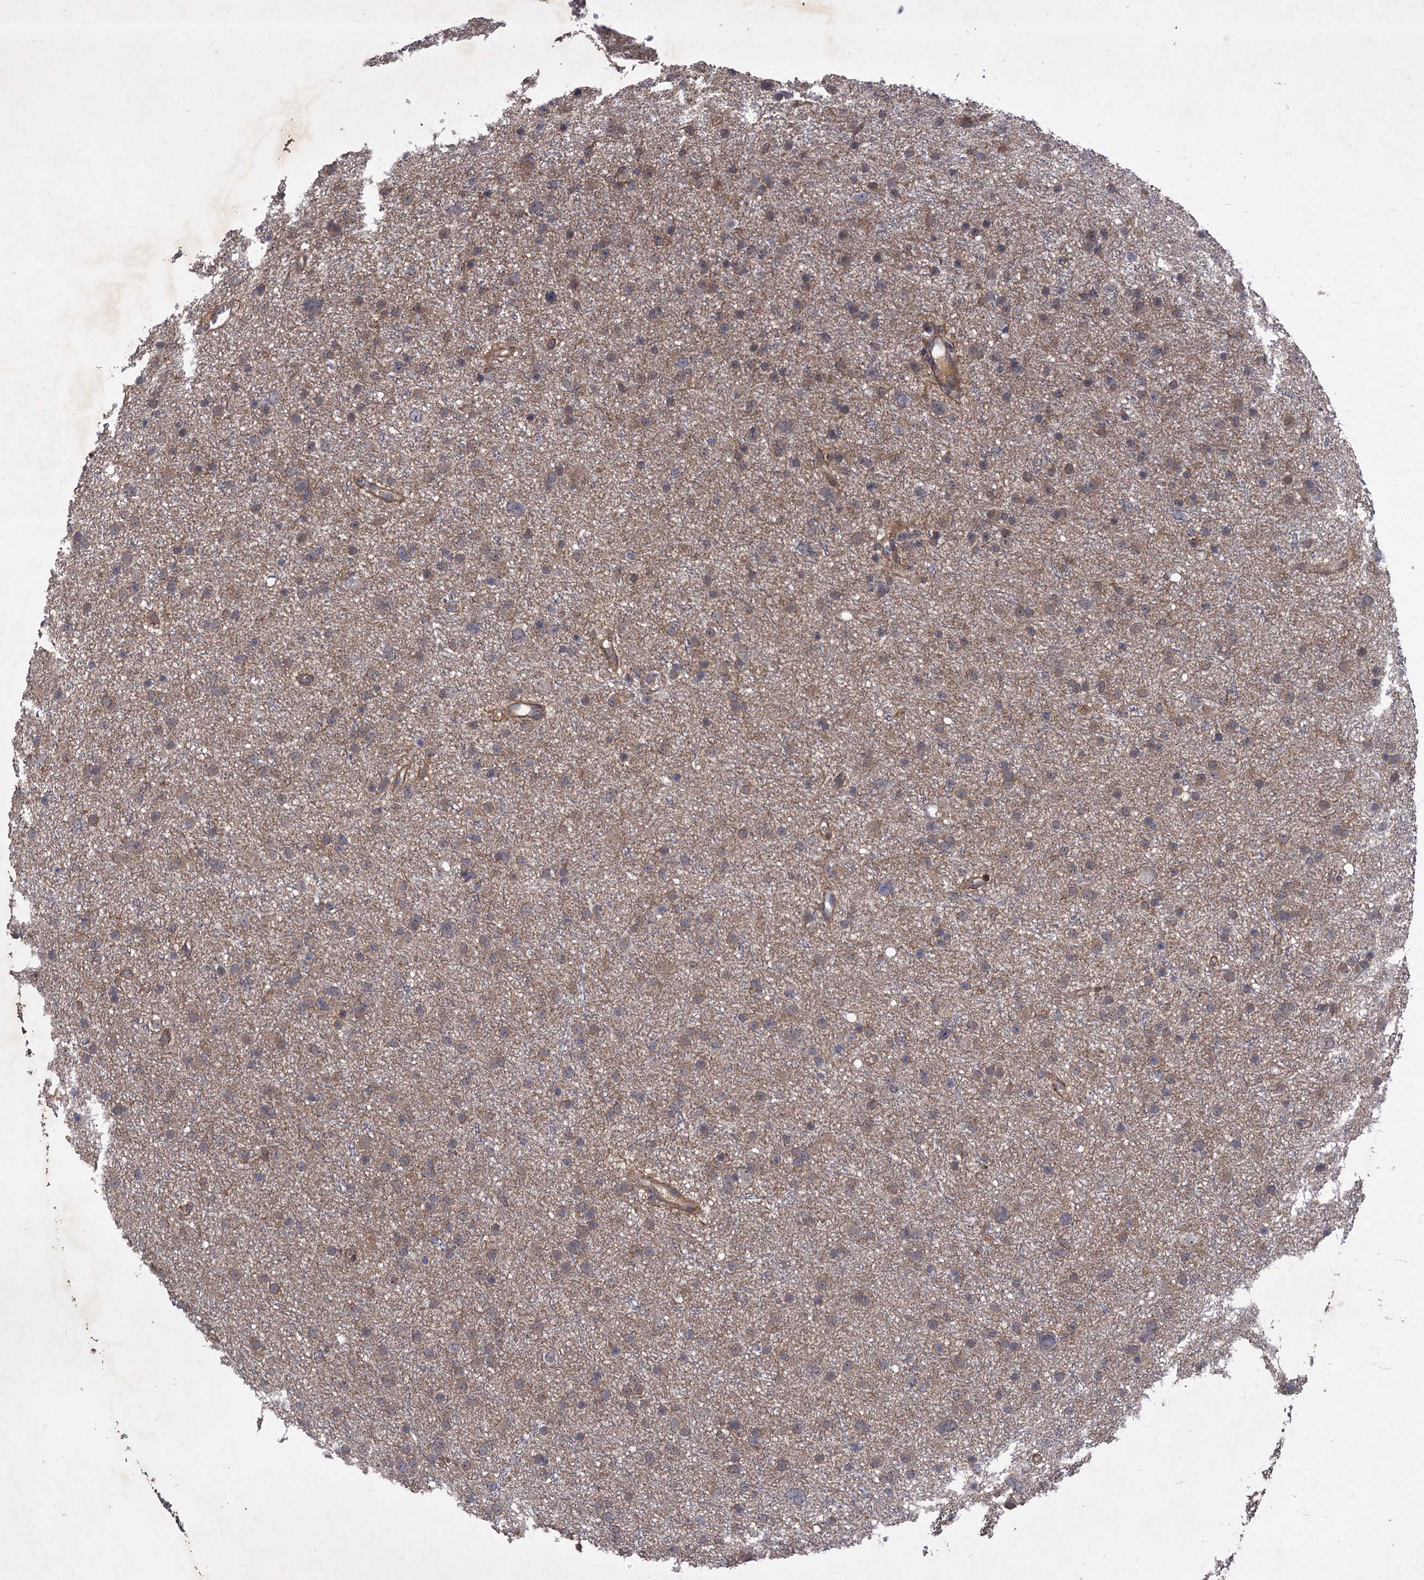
{"staining": {"intensity": "weak", "quantity": "25%-75%", "location": "cytoplasmic/membranous"}, "tissue": "glioma", "cell_type": "Tumor cells", "image_type": "cancer", "snomed": [{"axis": "morphology", "description": "Glioma, malignant, Low grade"}, {"axis": "topography", "description": "Cerebral cortex"}], "caption": "Immunohistochemistry (DAB) staining of human glioma exhibits weak cytoplasmic/membranous protein expression in approximately 25%-75% of tumor cells.", "gene": "NUDT22", "patient": {"sex": "female", "age": 39}}